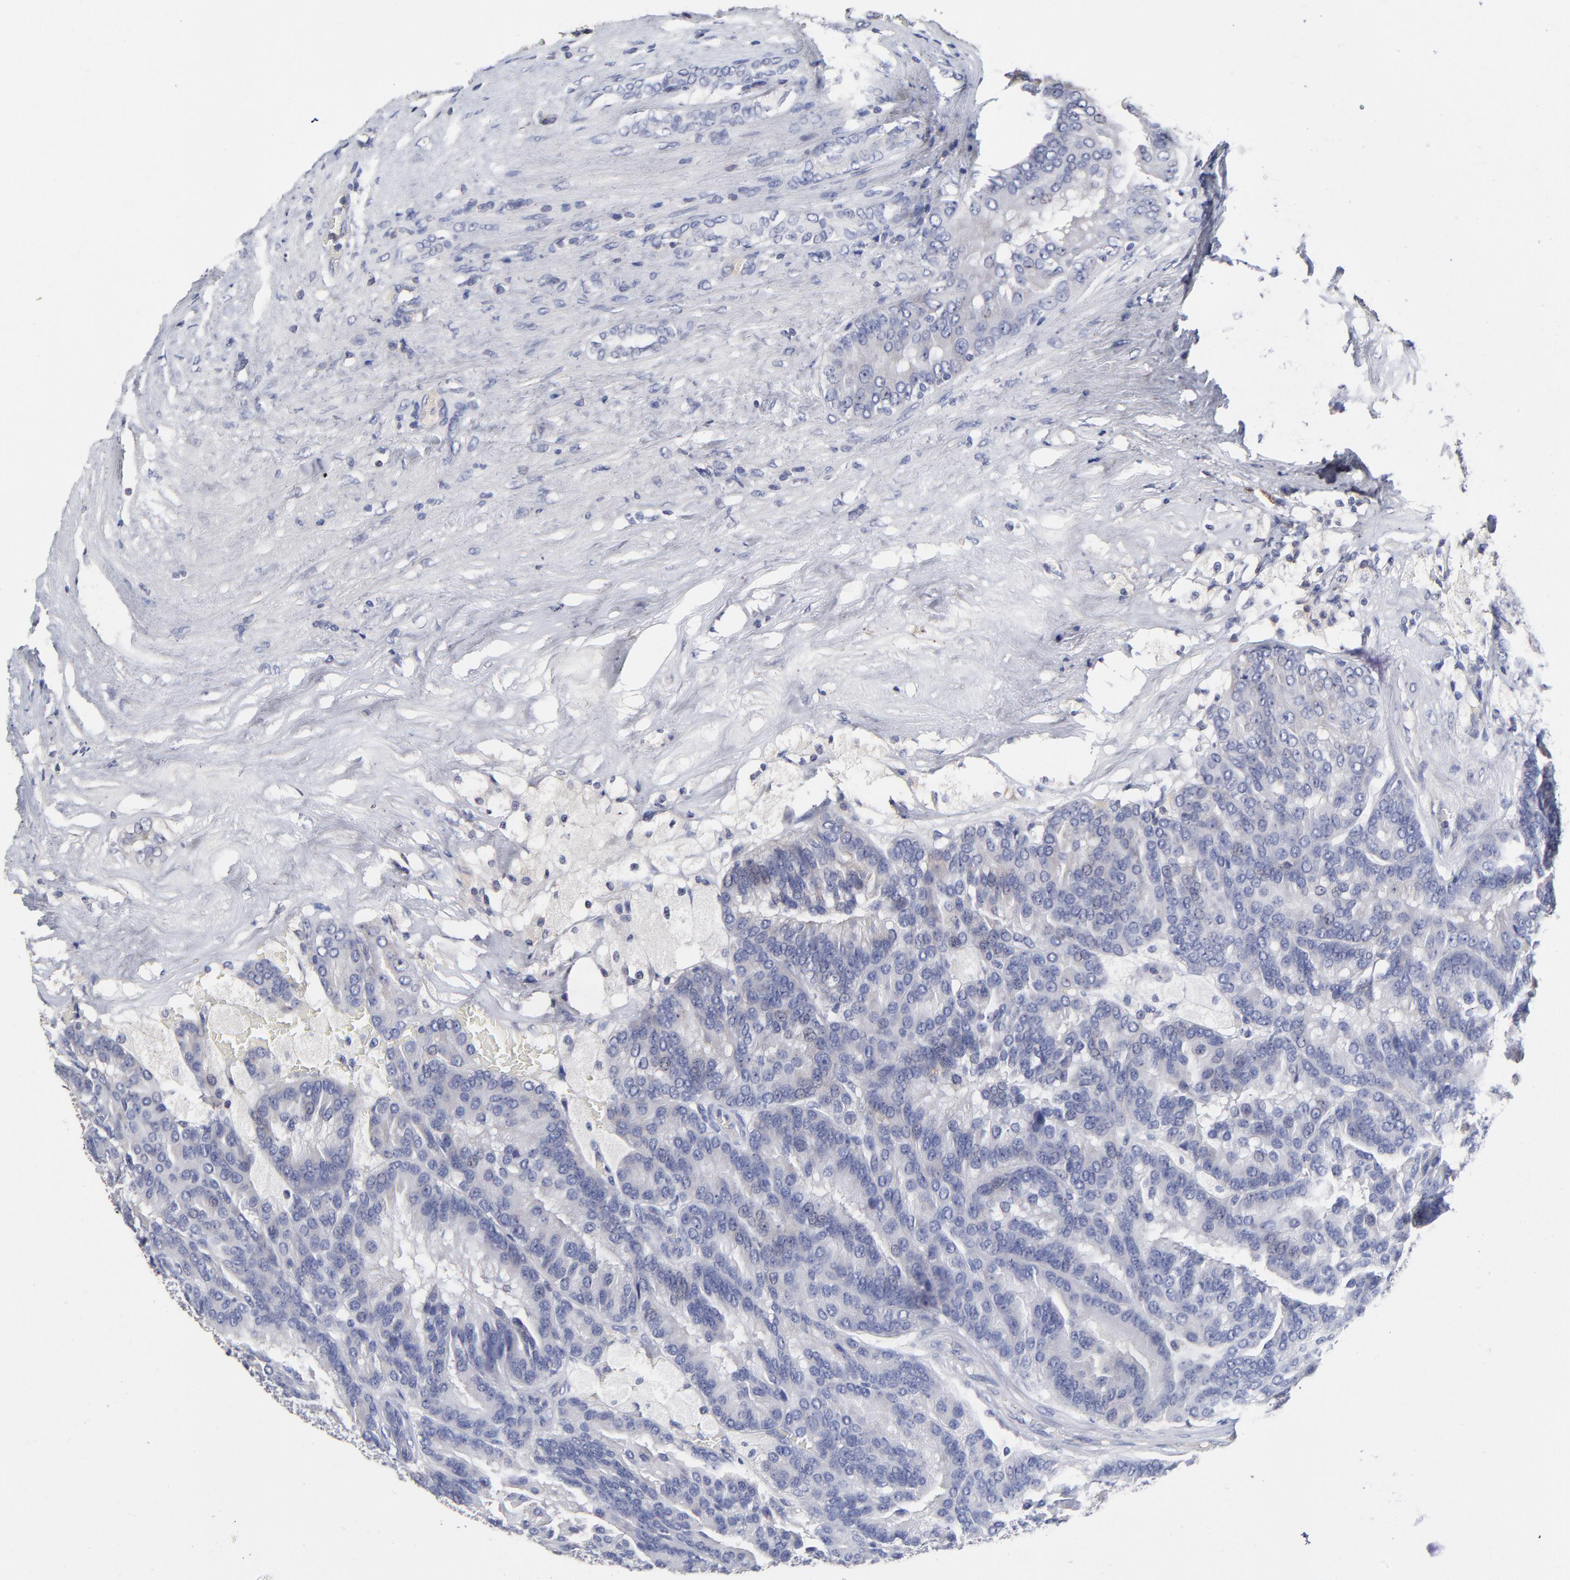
{"staining": {"intensity": "negative", "quantity": "none", "location": "none"}, "tissue": "renal cancer", "cell_type": "Tumor cells", "image_type": "cancer", "snomed": [{"axis": "morphology", "description": "Adenocarcinoma, NOS"}, {"axis": "topography", "description": "Kidney"}], "caption": "Tumor cells are negative for protein expression in human renal adenocarcinoma.", "gene": "TRAT1", "patient": {"sex": "male", "age": 46}}